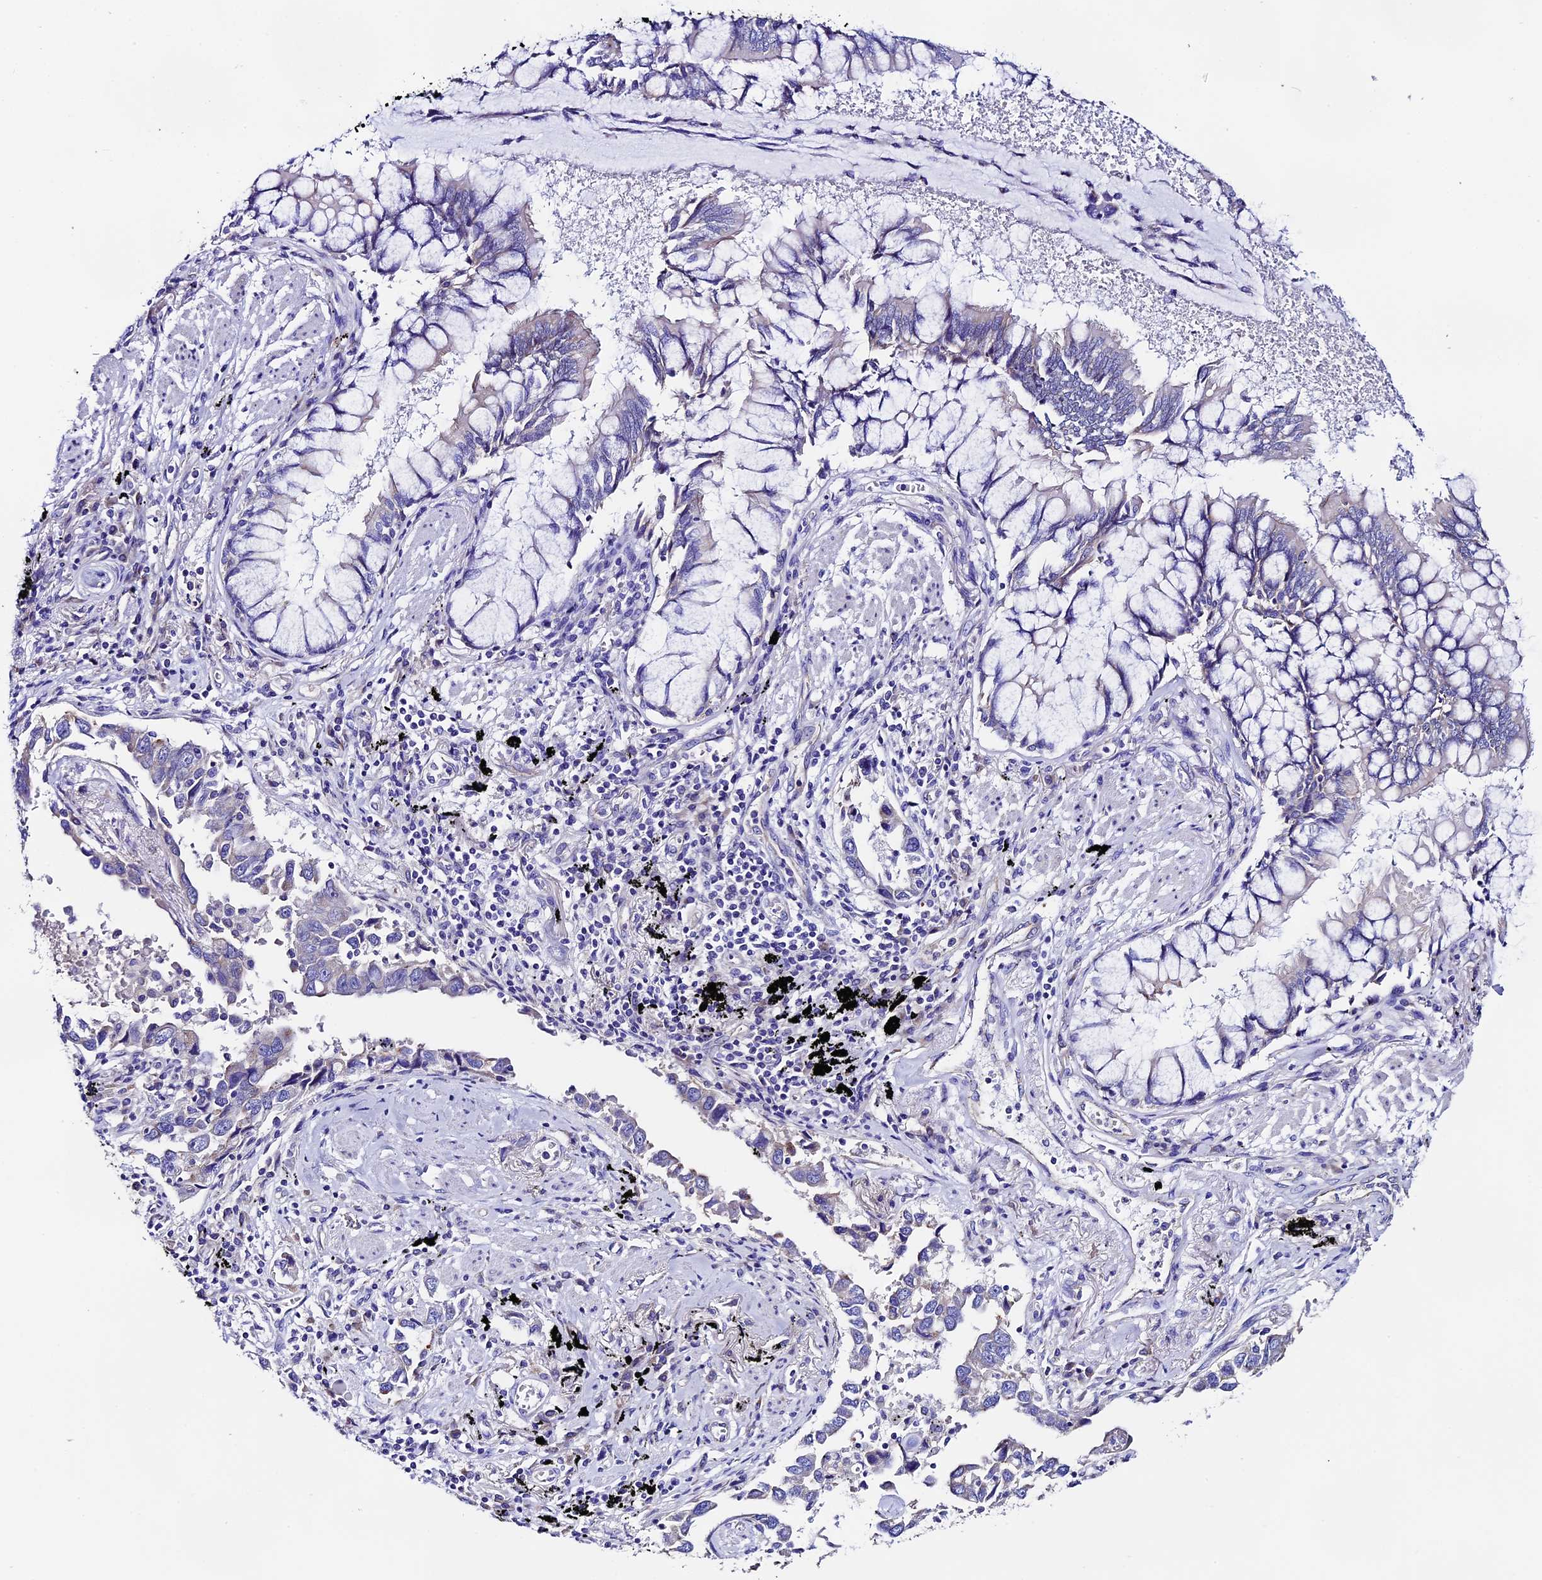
{"staining": {"intensity": "weak", "quantity": "<25%", "location": "cytoplasmic/membranous"}, "tissue": "lung cancer", "cell_type": "Tumor cells", "image_type": "cancer", "snomed": [{"axis": "morphology", "description": "Adenocarcinoma, NOS"}, {"axis": "topography", "description": "Lung"}], "caption": "Protein analysis of lung adenocarcinoma shows no significant positivity in tumor cells.", "gene": "COMTD1", "patient": {"sex": "male", "age": 67}}